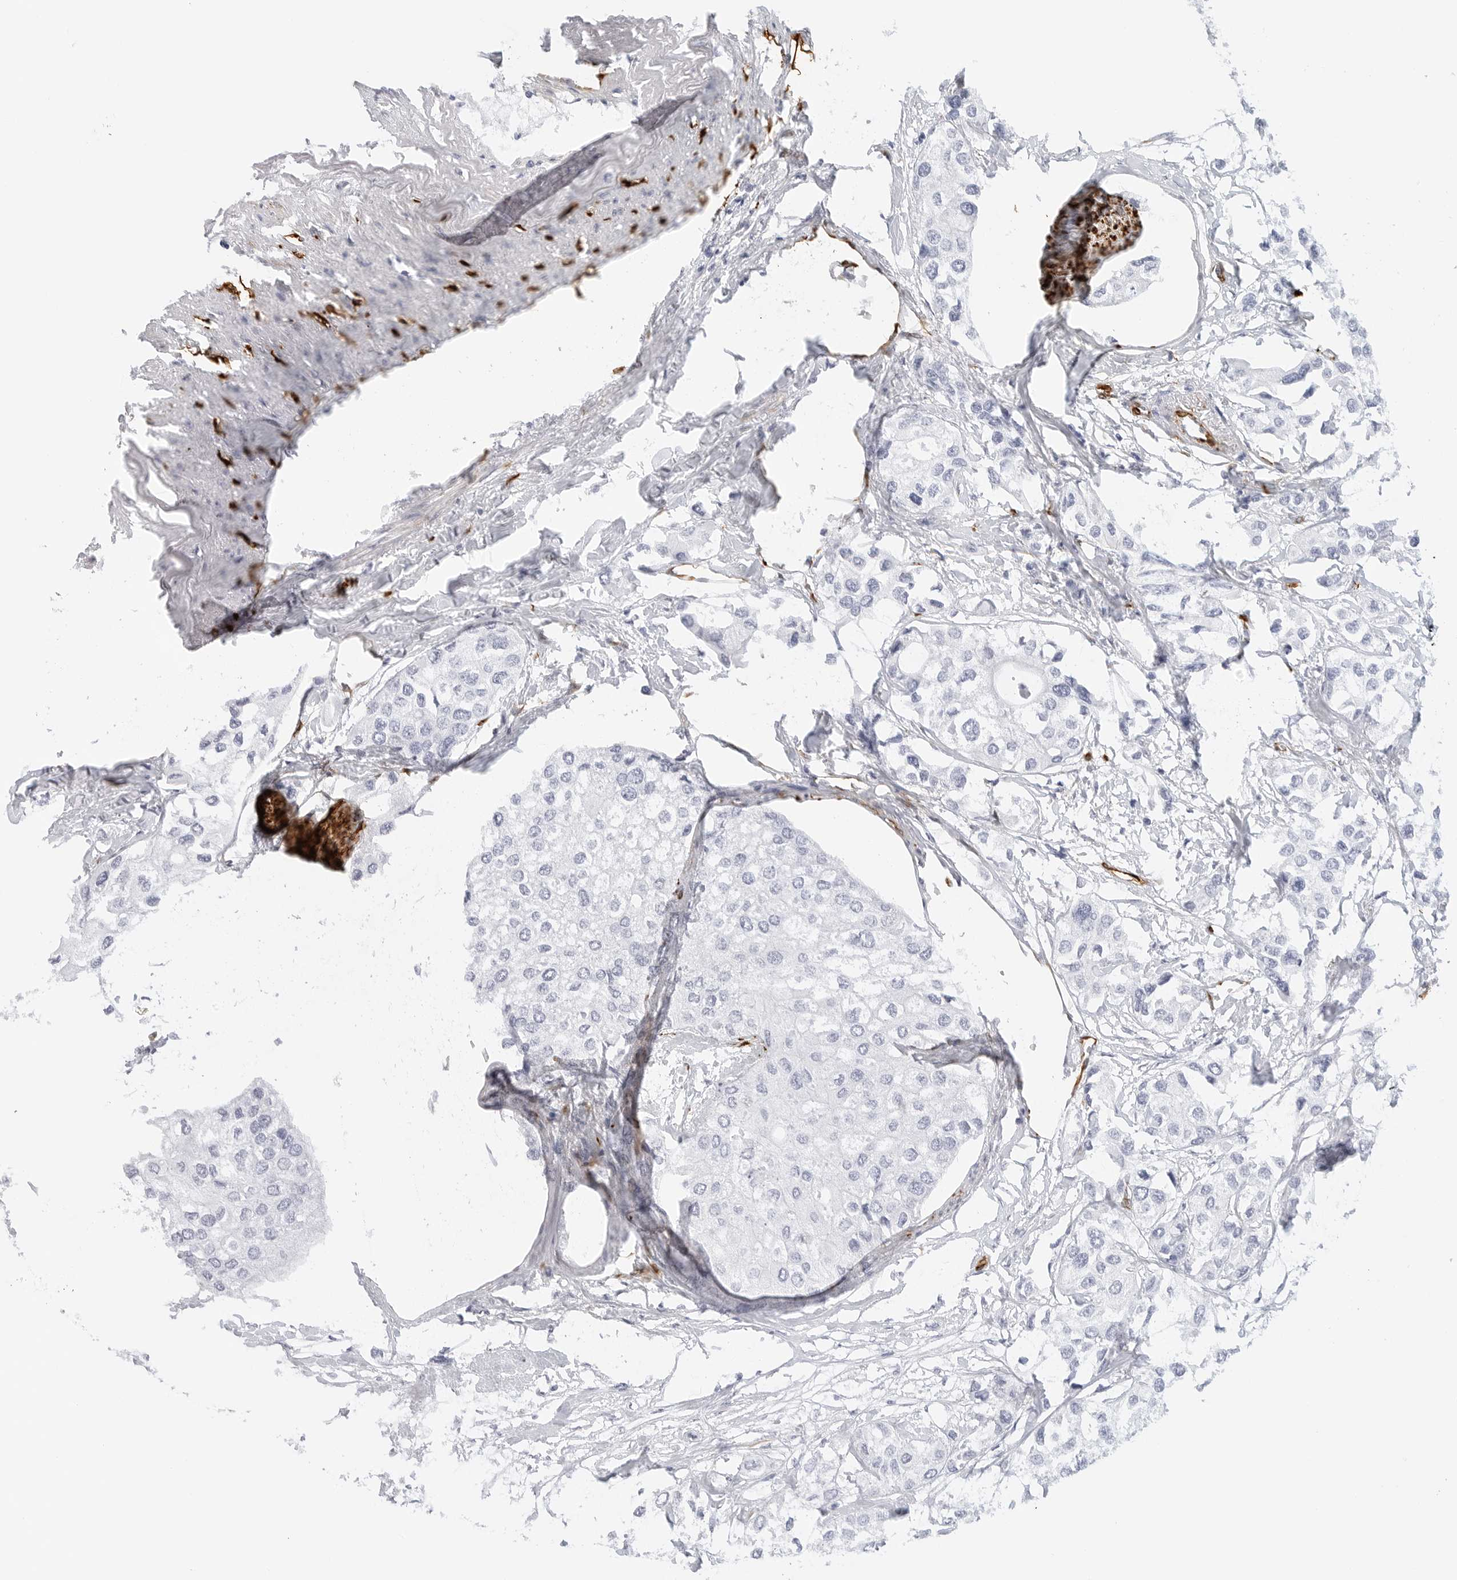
{"staining": {"intensity": "negative", "quantity": "none", "location": "none"}, "tissue": "urothelial cancer", "cell_type": "Tumor cells", "image_type": "cancer", "snomed": [{"axis": "morphology", "description": "Urothelial carcinoma, High grade"}, {"axis": "topography", "description": "Urinary bladder"}], "caption": "IHC of high-grade urothelial carcinoma demonstrates no positivity in tumor cells.", "gene": "NES", "patient": {"sex": "male", "age": 64}}